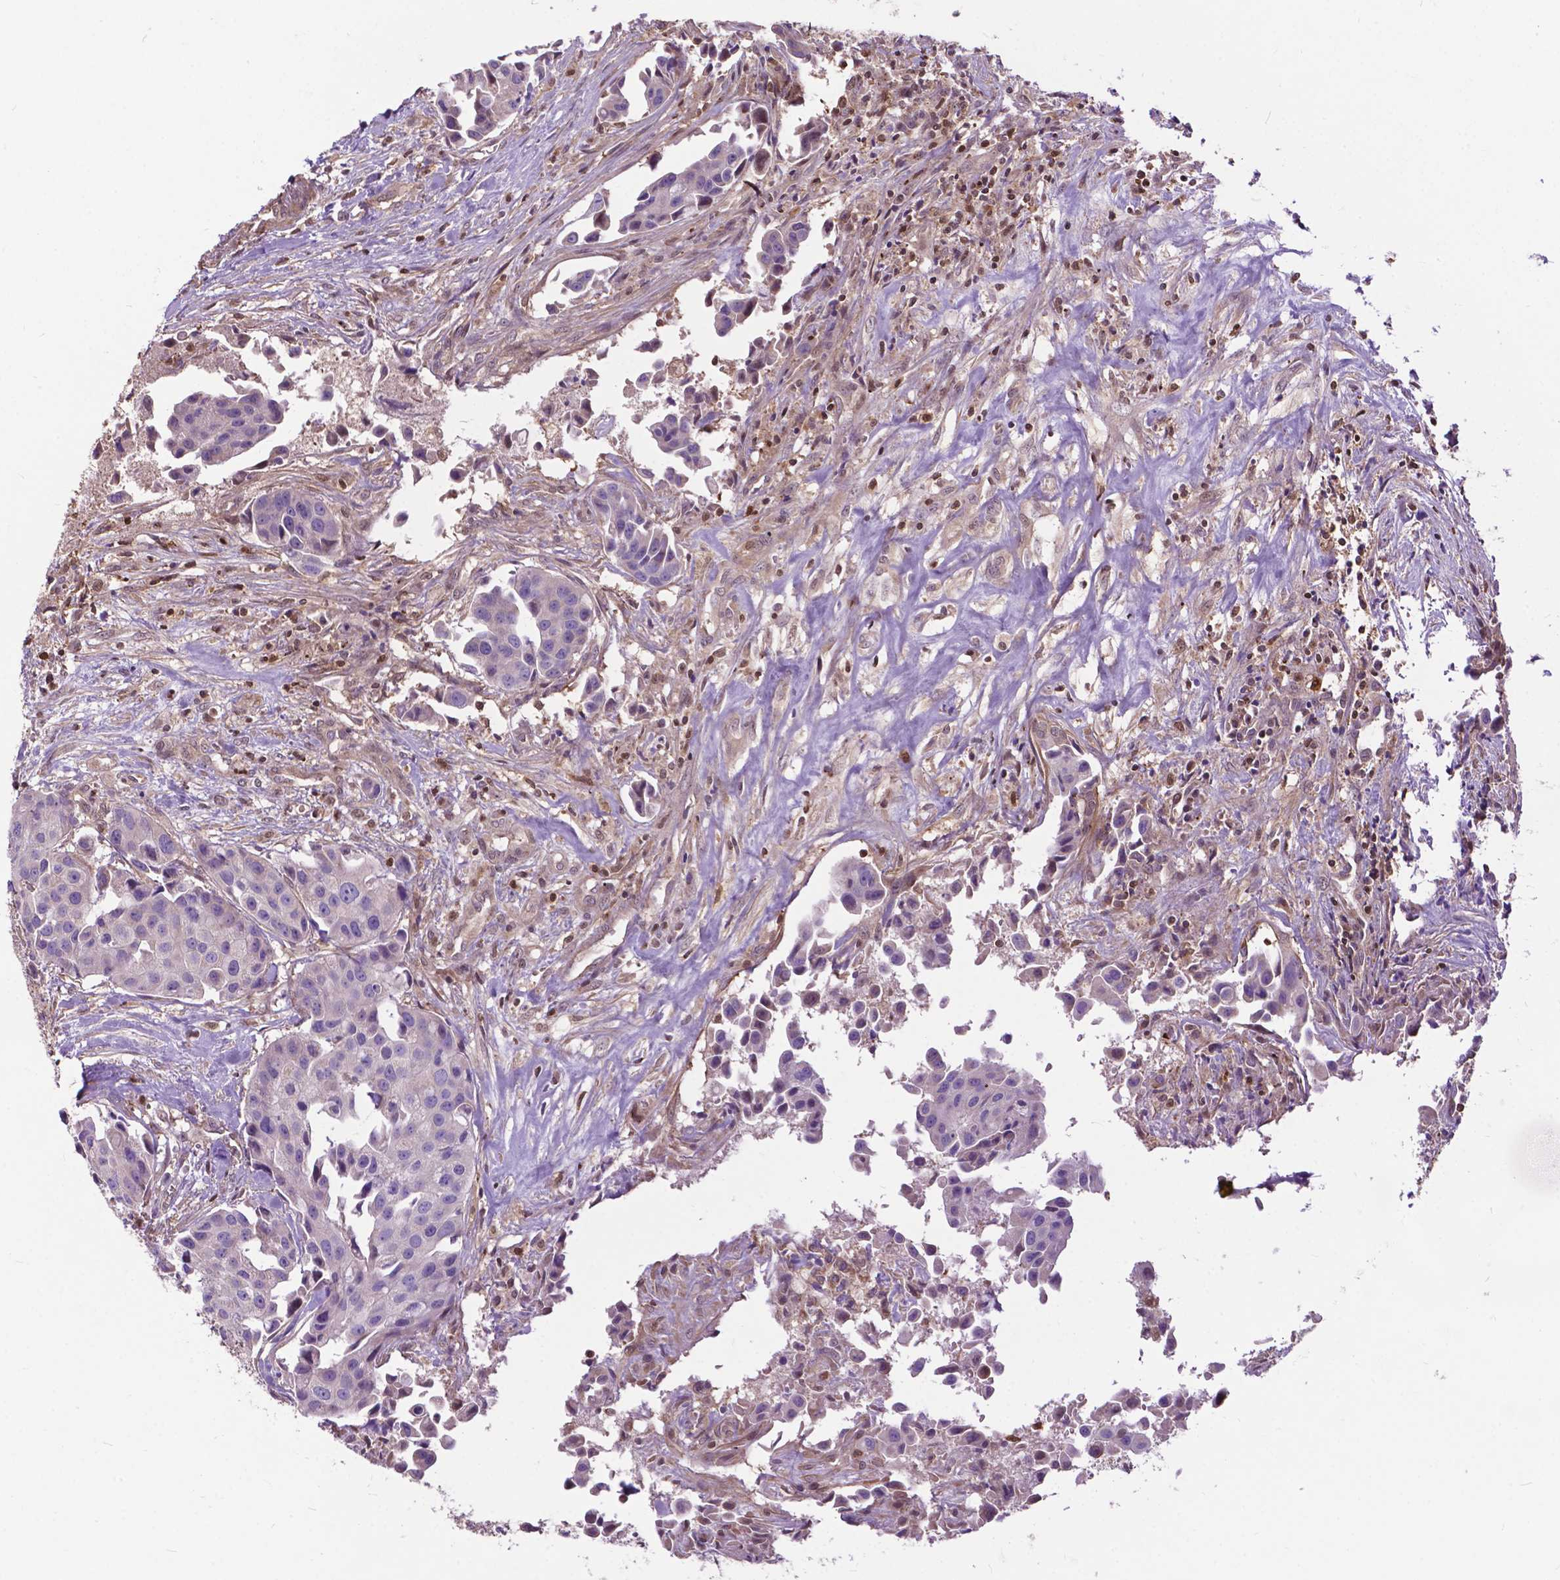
{"staining": {"intensity": "negative", "quantity": "none", "location": "none"}, "tissue": "head and neck cancer", "cell_type": "Tumor cells", "image_type": "cancer", "snomed": [{"axis": "morphology", "description": "Adenocarcinoma, NOS"}, {"axis": "topography", "description": "Head-Neck"}], "caption": "Tumor cells are negative for protein expression in human head and neck adenocarcinoma.", "gene": "CHMP4A", "patient": {"sex": "male", "age": 76}}